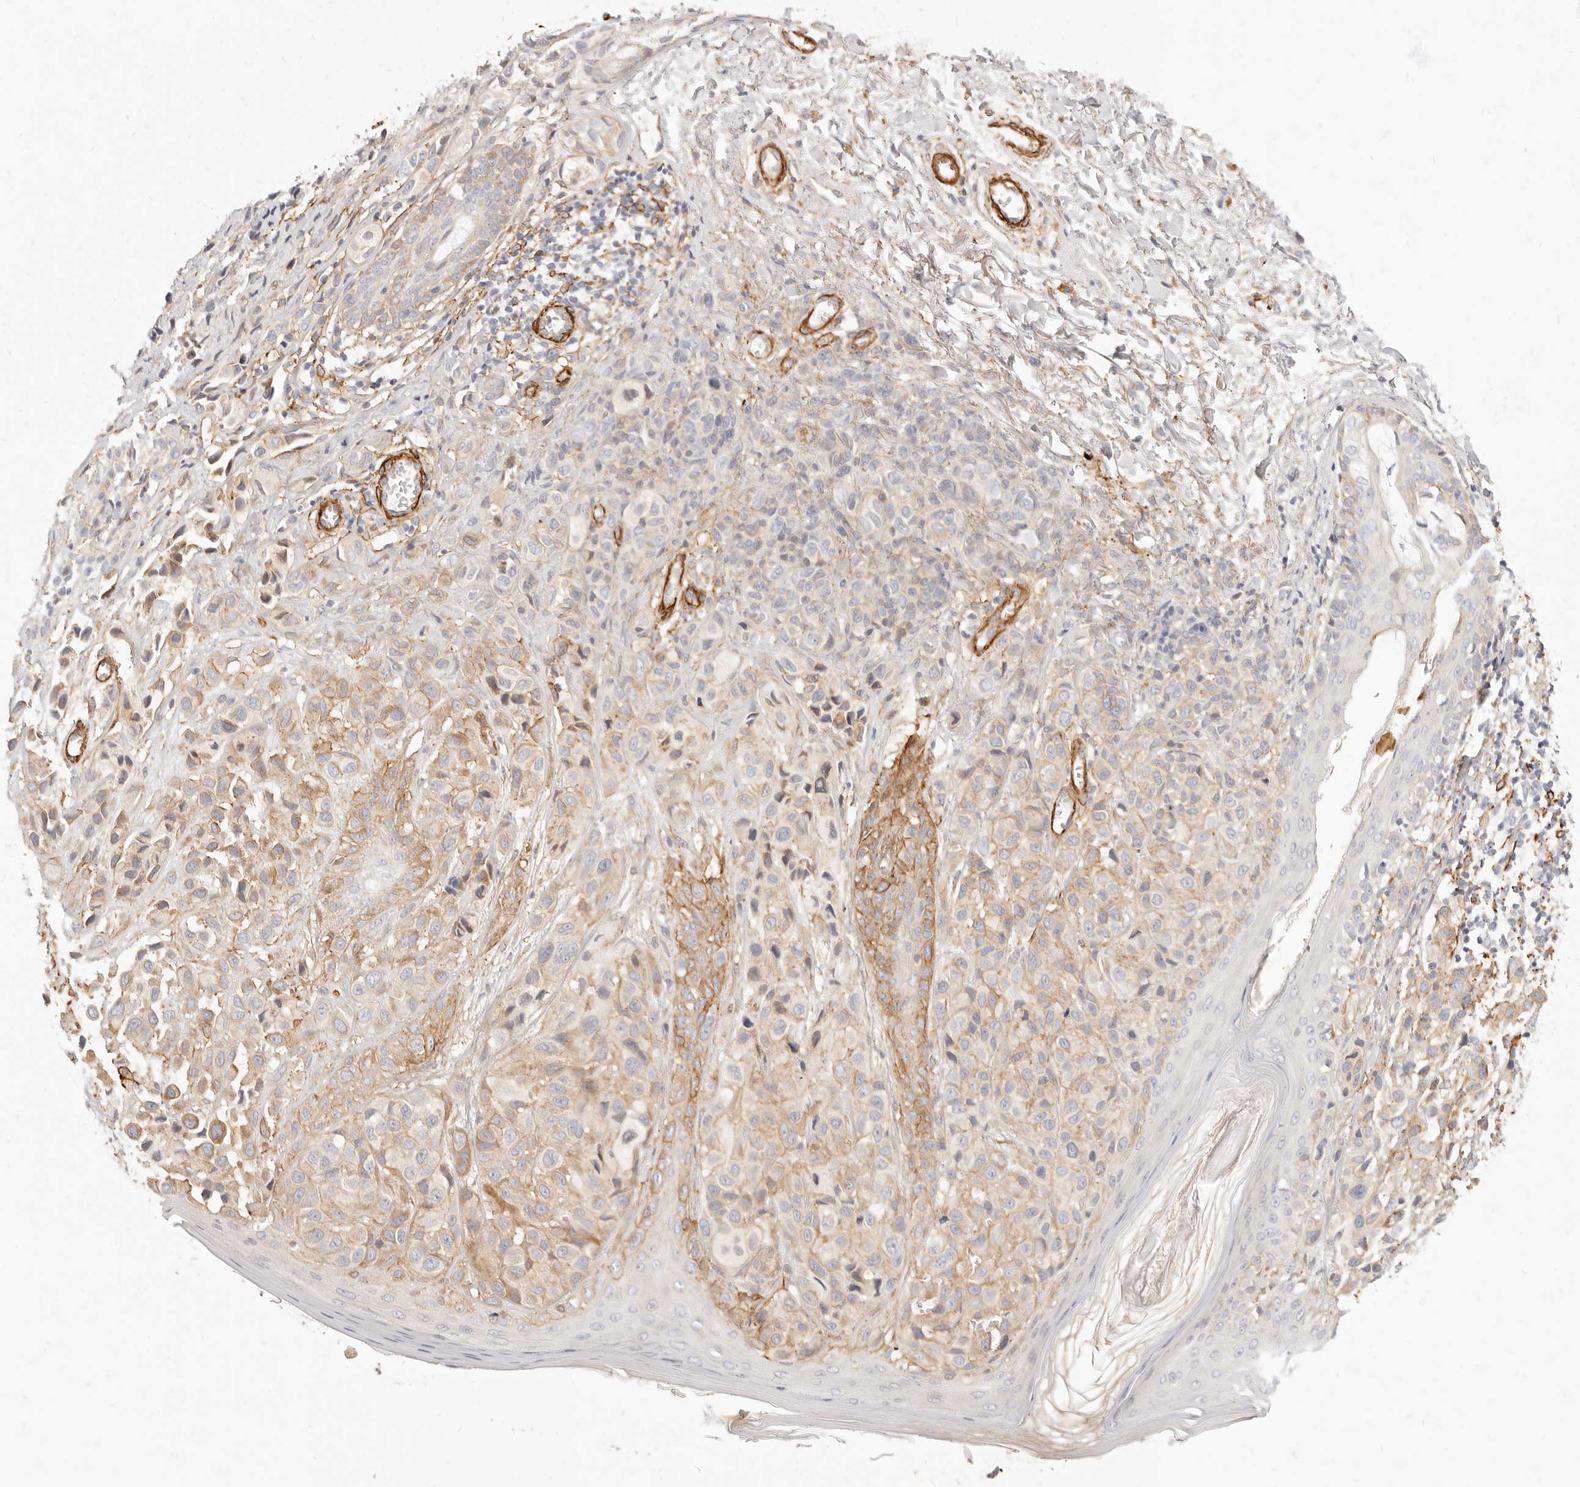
{"staining": {"intensity": "weak", "quantity": "25%-75%", "location": "cytoplasmic/membranous"}, "tissue": "melanoma", "cell_type": "Tumor cells", "image_type": "cancer", "snomed": [{"axis": "morphology", "description": "Malignant melanoma, NOS"}, {"axis": "topography", "description": "Skin"}], "caption": "IHC photomicrograph of neoplastic tissue: human melanoma stained using immunohistochemistry reveals low levels of weak protein expression localized specifically in the cytoplasmic/membranous of tumor cells, appearing as a cytoplasmic/membranous brown color.", "gene": "TMTC2", "patient": {"sex": "female", "age": 58}}